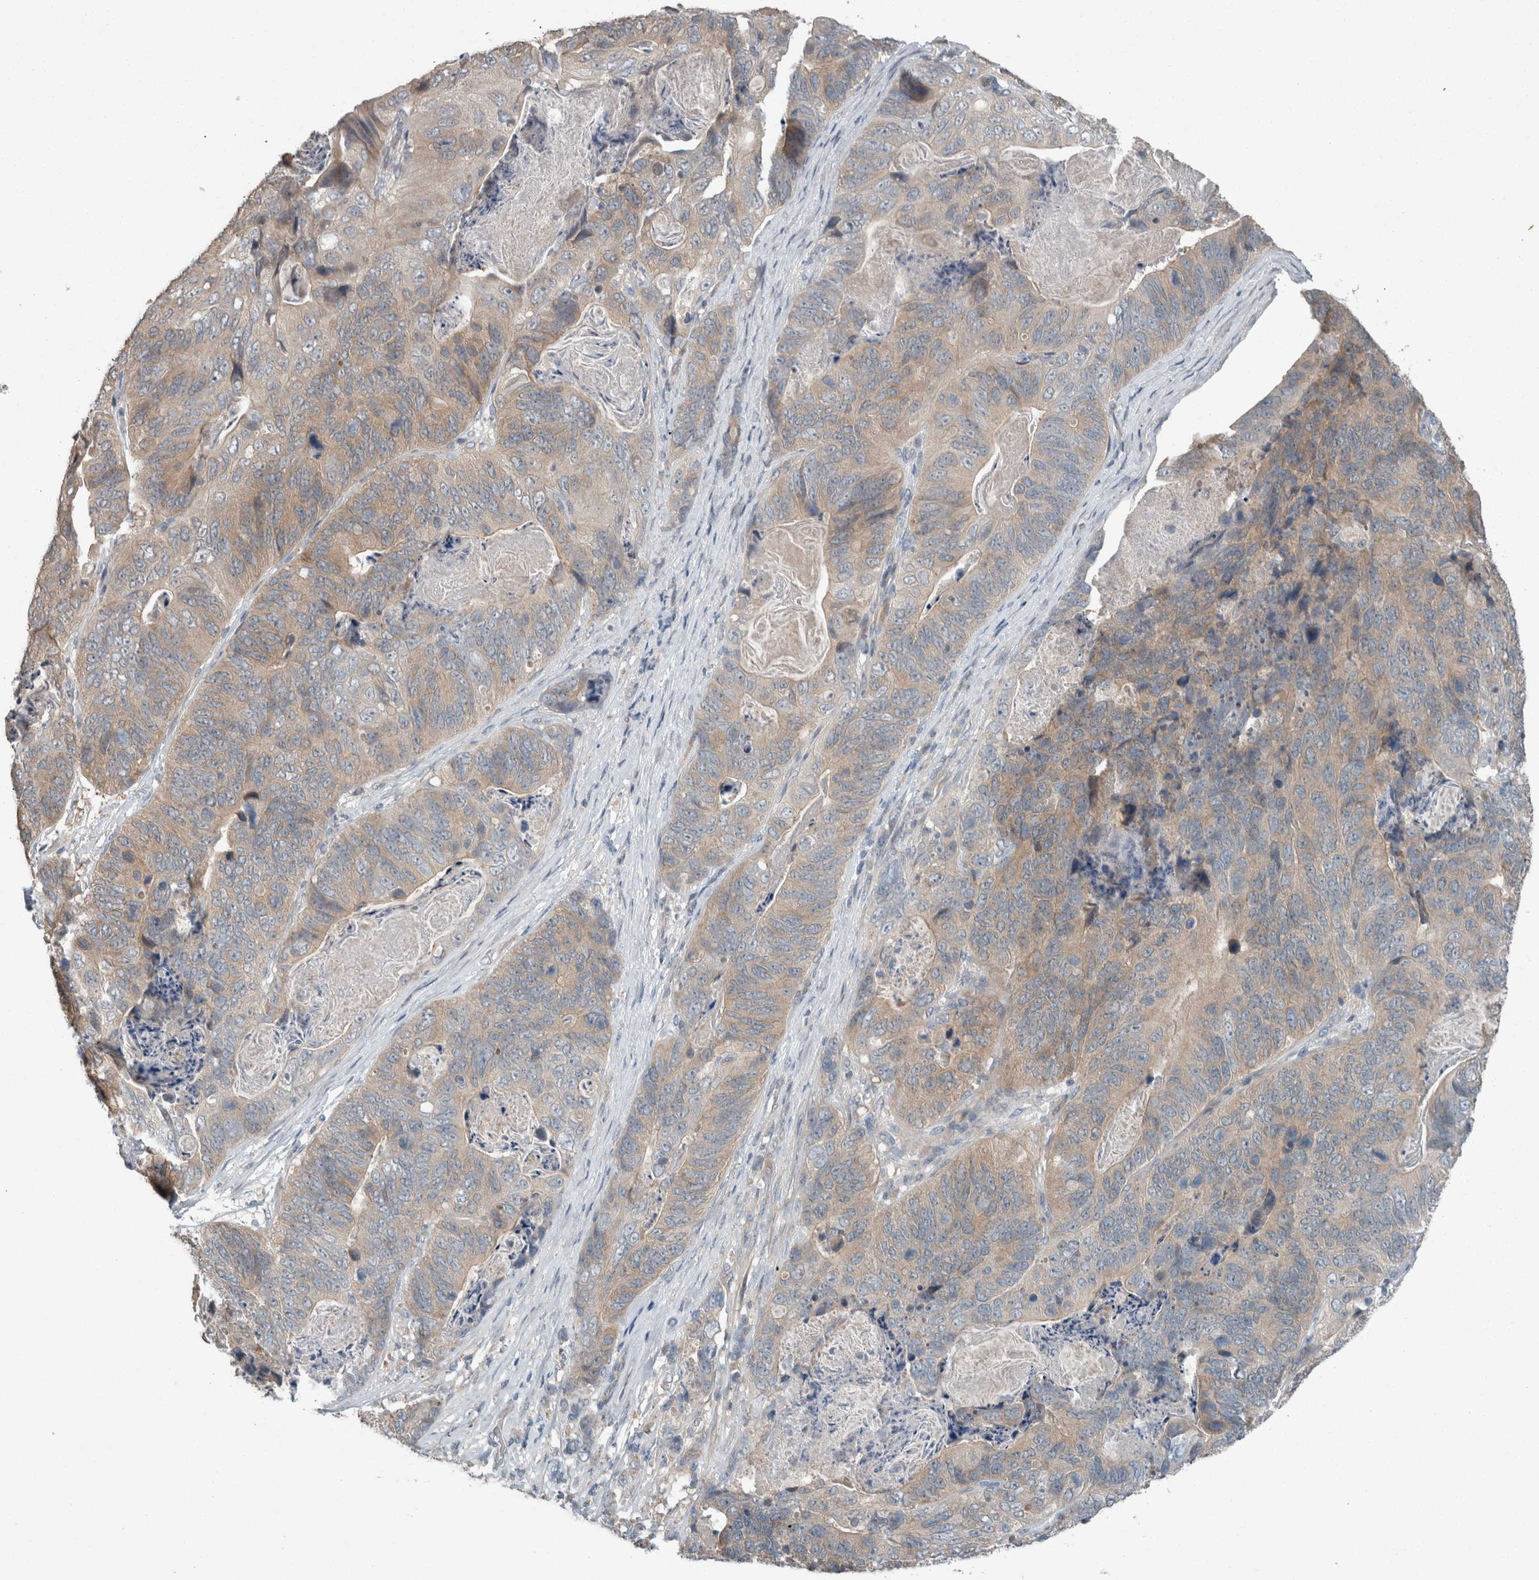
{"staining": {"intensity": "weak", "quantity": ">75%", "location": "cytoplasmic/membranous"}, "tissue": "stomach cancer", "cell_type": "Tumor cells", "image_type": "cancer", "snomed": [{"axis": "morphology", "description": "Normal tissue, NOS"}, {"axis": "morphology", "description": "Adenocarcinoma, NOS"}, {"axis": "topography", "description": "Stomach"}], "caption": "Tumor cells demonstrate low levels of weak cytoplasmic/membranous expression in approximately >75% of cells in human adenocarcinoma (stomach).", "gene": "KNTC1", "patient": {"sex": "female", "age": 89}}